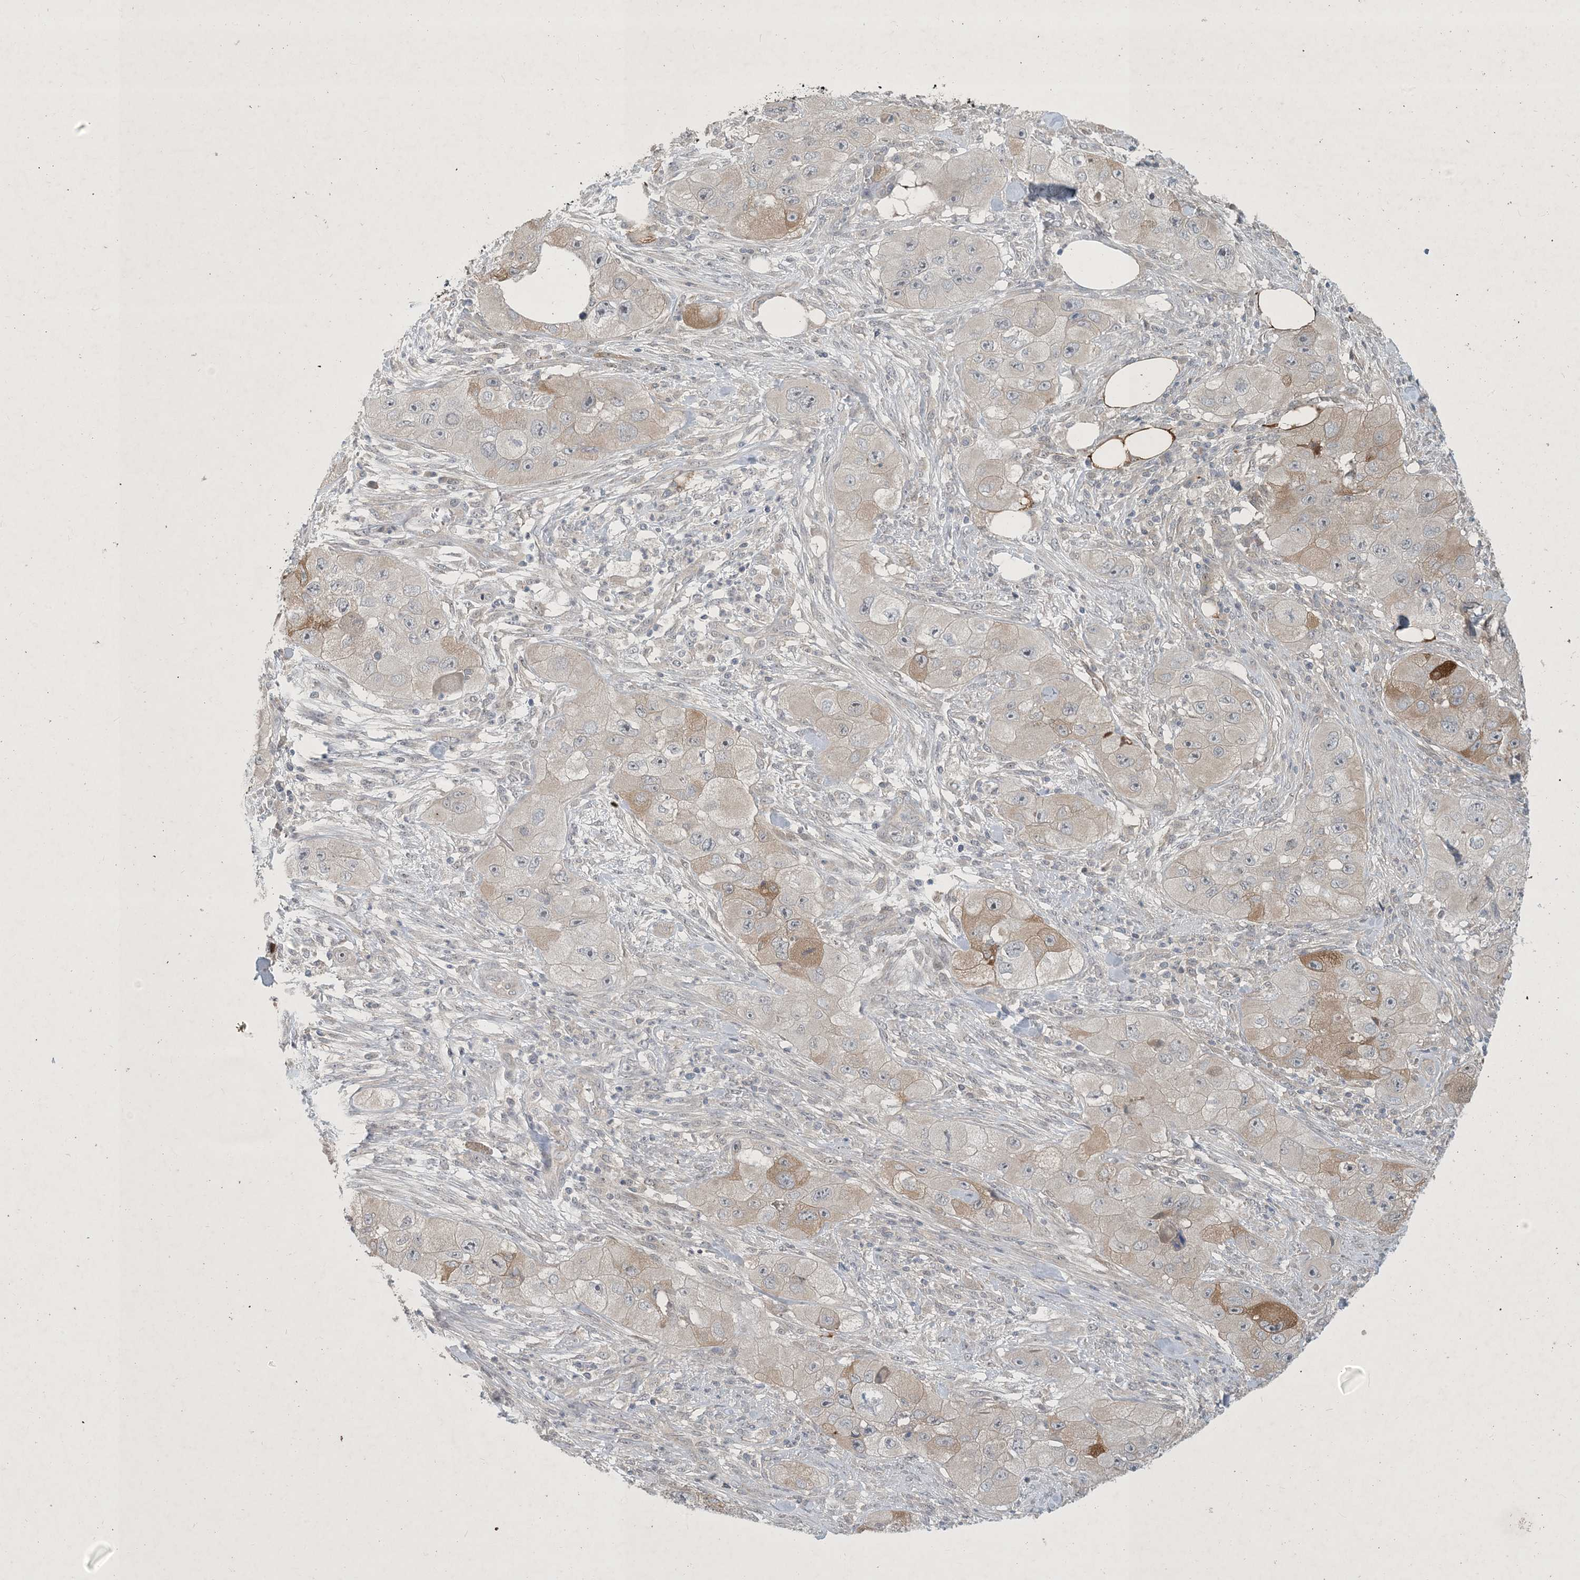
{"staining": {"intensity": "moderate", "quantity": "<25%", "location": "cytoplasmic/membranous"}, "tissue": "skin cancer", "cell_type": "Tumor cells", "image_type": "cancer", "snomed": [{"axis": "morphology", "description": "Squamous cell carcinoma, NOS"}, {"axis": "topography", "description": "Skin"}, {"axis": "topography", "description": "Subcutis"}], "caption": "A photomicrograph of human squamous cell carcinoma (skin) stained for a protein demonstrates moderate cytoplasmic/membranous brown staining in tumor cells.", "gene": "CDS1", "patient": {"sex": "male", "age": 73}}